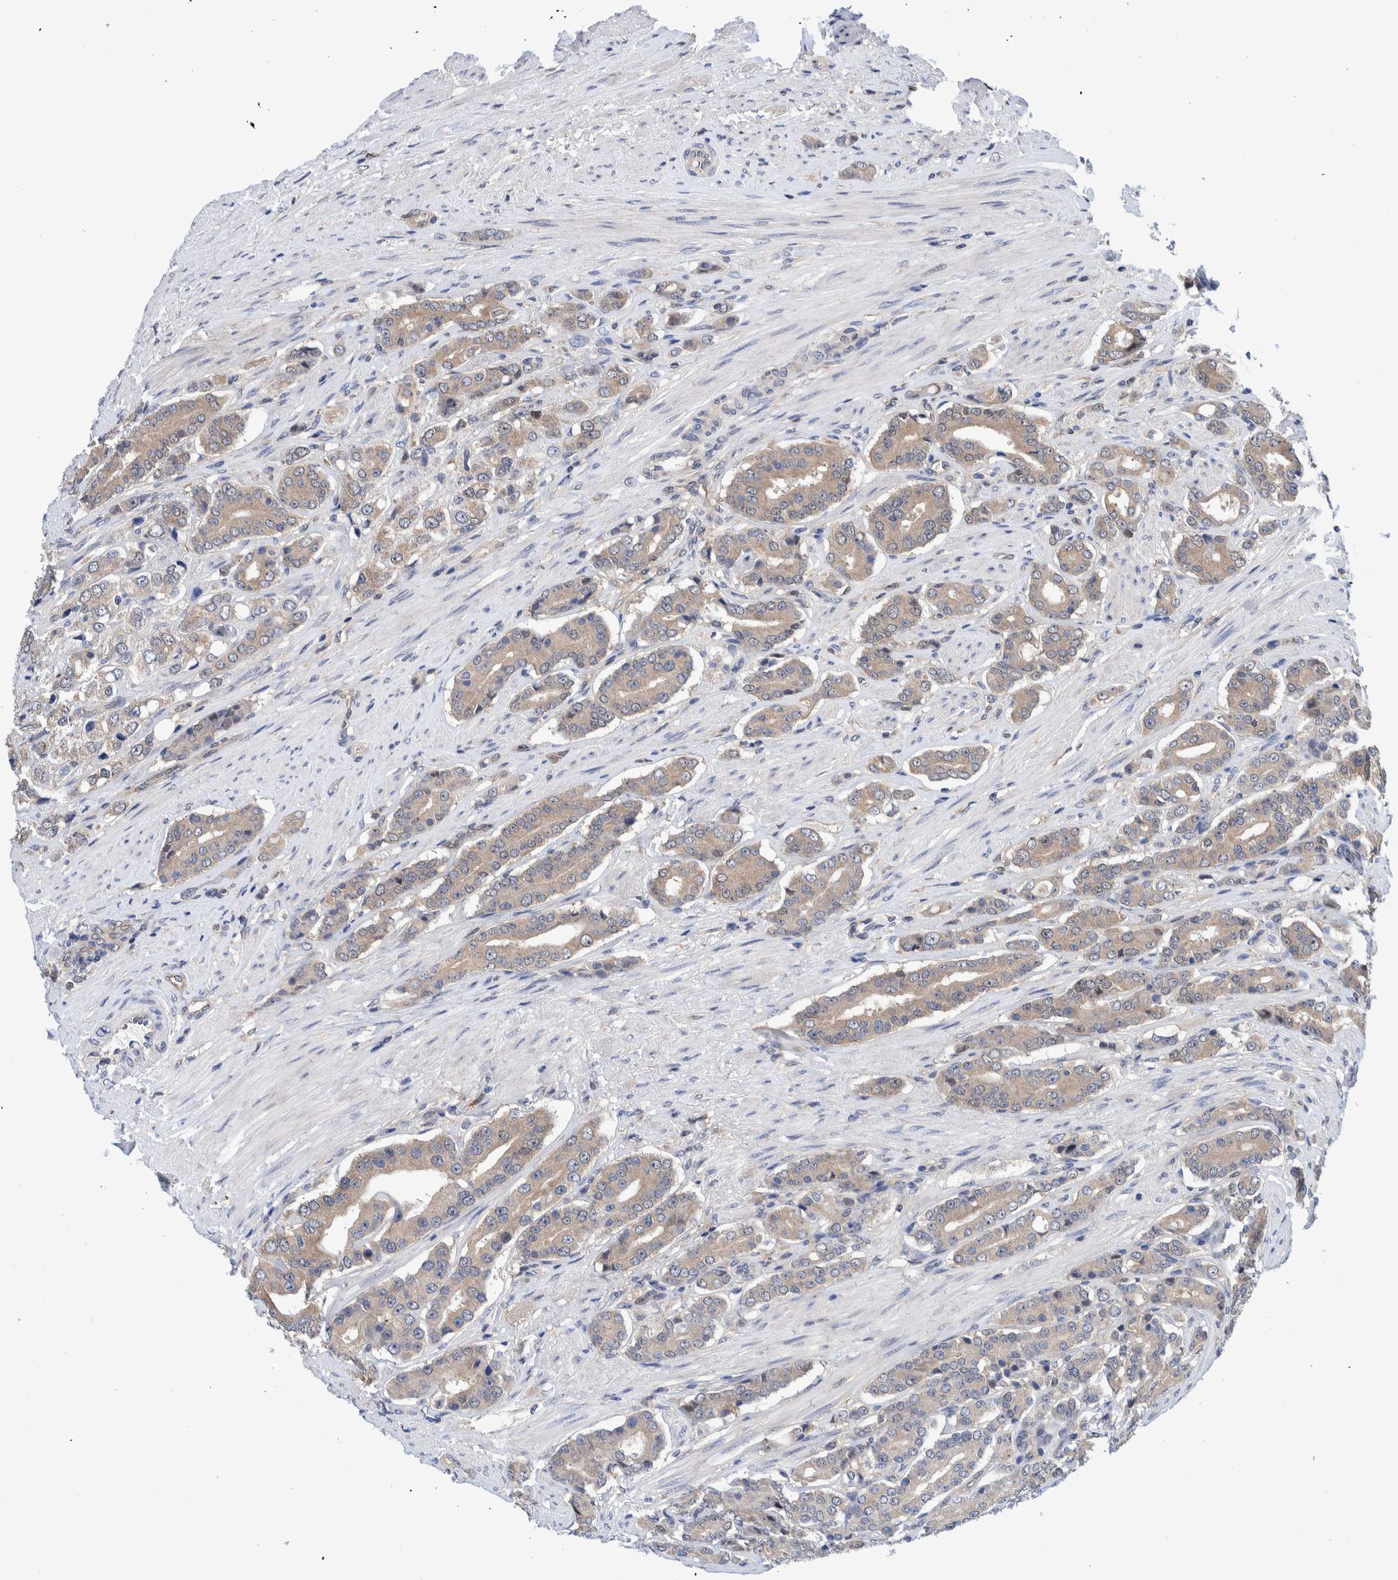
{"staining": {"intensity": "weak", "quantity": ">75%", "location": "cytoplasmic/membranous"}, "tissue": "prostate cancer", "cell_type": "Tumor cells", "image_type": "cancer", "snomed": [{"axis": "morphology", "description": "Adenocarcinoma, High grade"}, {"axis": "topography", "description": "Prostate"}], "caption": "A histopathology image of human prostate adenocarcinoma (high-grade) stained for a protein displays weak cytoplasmic/membranous brown staining in tumor cells. The staining was performed using DAB, with brown indicating positive protein expression. Nuclei are stained blue with hematoxylin.", "gene": "PFAS", "patient": {"sex": "male", "age": 71}}